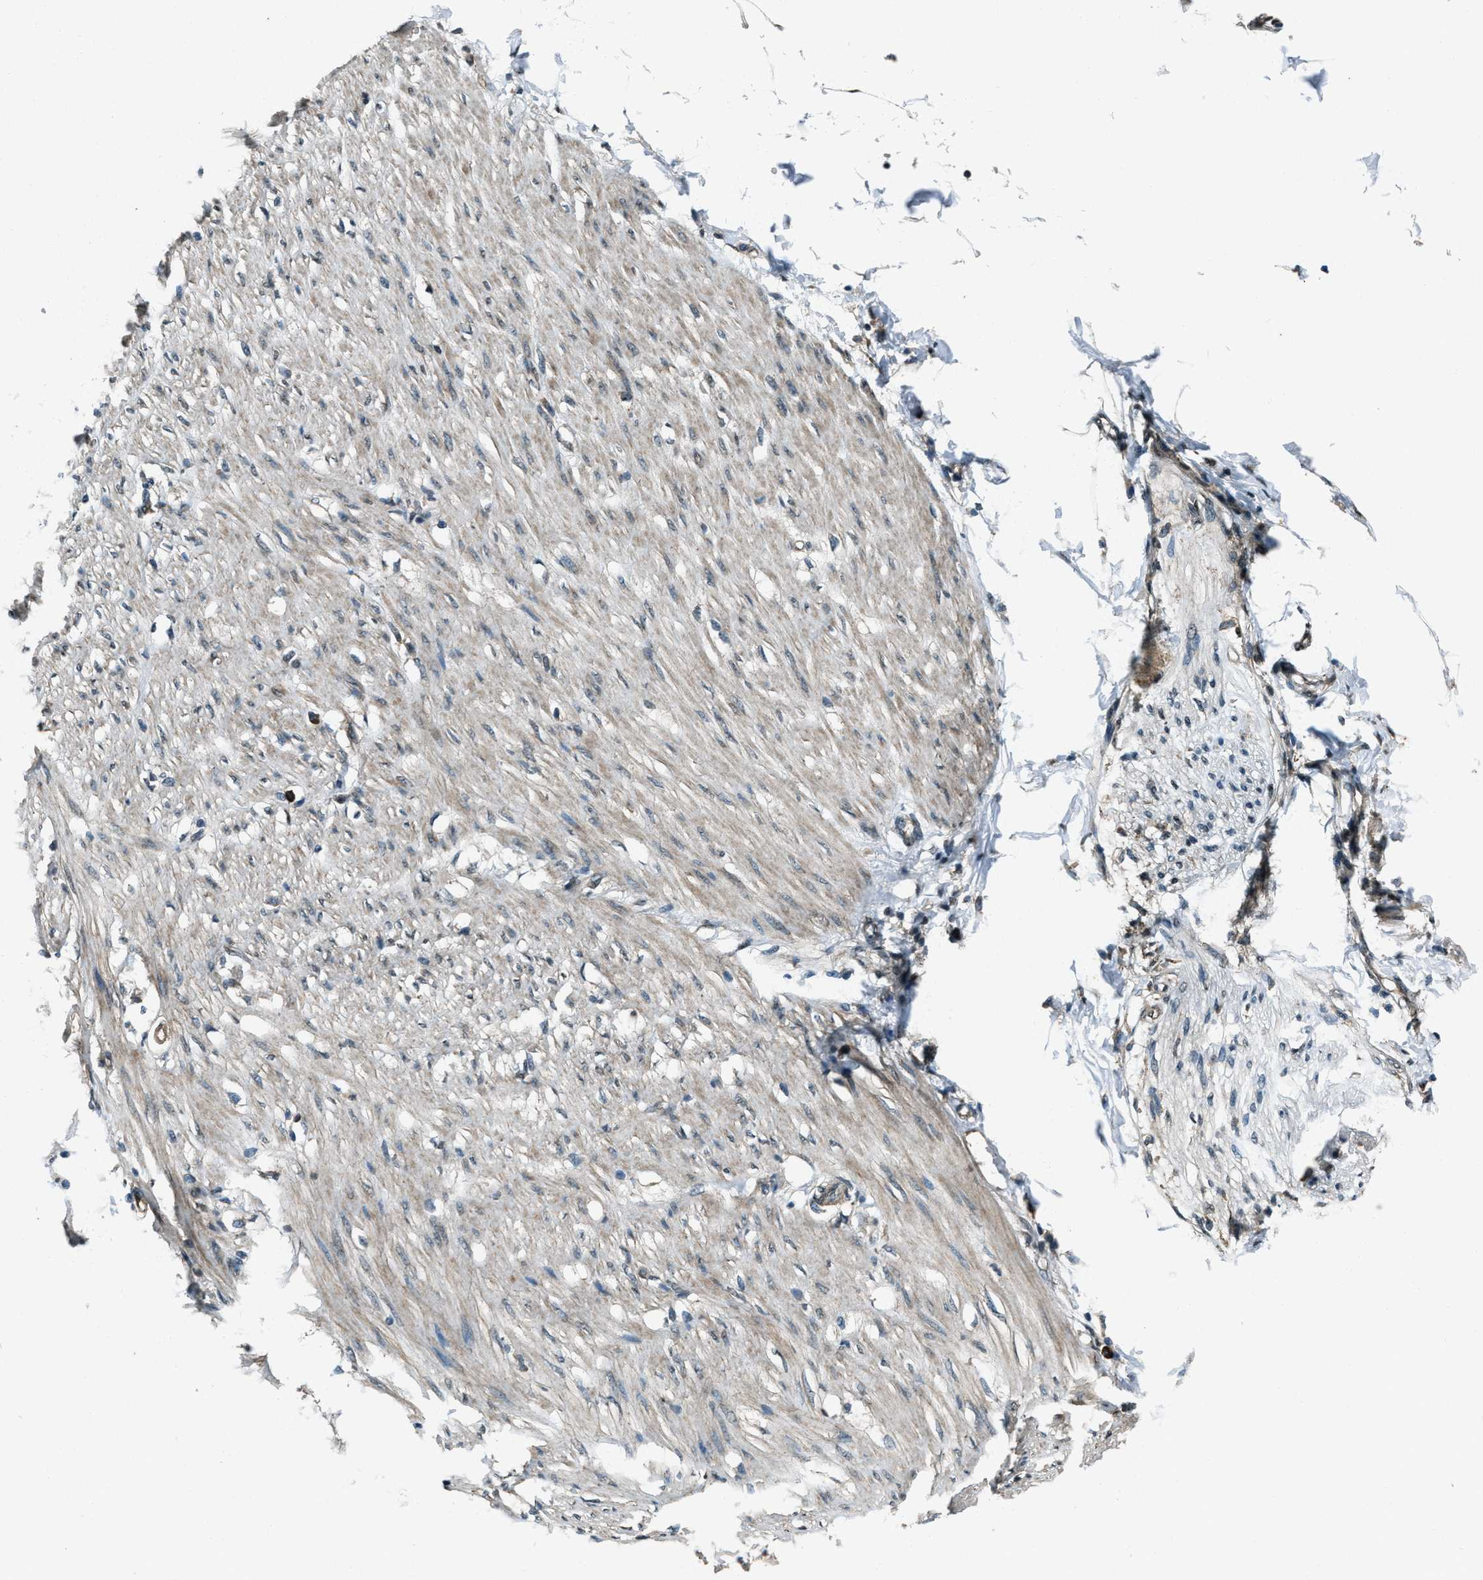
{"staining": {"intensity": "moderate", "quantity": ">75%", "location": "cytoplasmic/membranous"}, "tissue": "adipose tissue", "cell_type": "Adipocytes", "image_type": "normal", "snomed": [{"axis": "morphology", "description": "Normal tissue, NOS"}, {"axis": "morphology", "description": "Adenocarcinoma, NOS"}, {"axis": "topography", "description": "Colon"}, {"axis": "topography", "description": "Peripheral nerve tissue"}], "caption": "A medium amount of moderate cytoplasmic/membranous expression is seen in approximately >75% of adipocytes in benign adipose tissue.", "gene": "SVIL", "patient": {"sex": "male", "age": 14}}